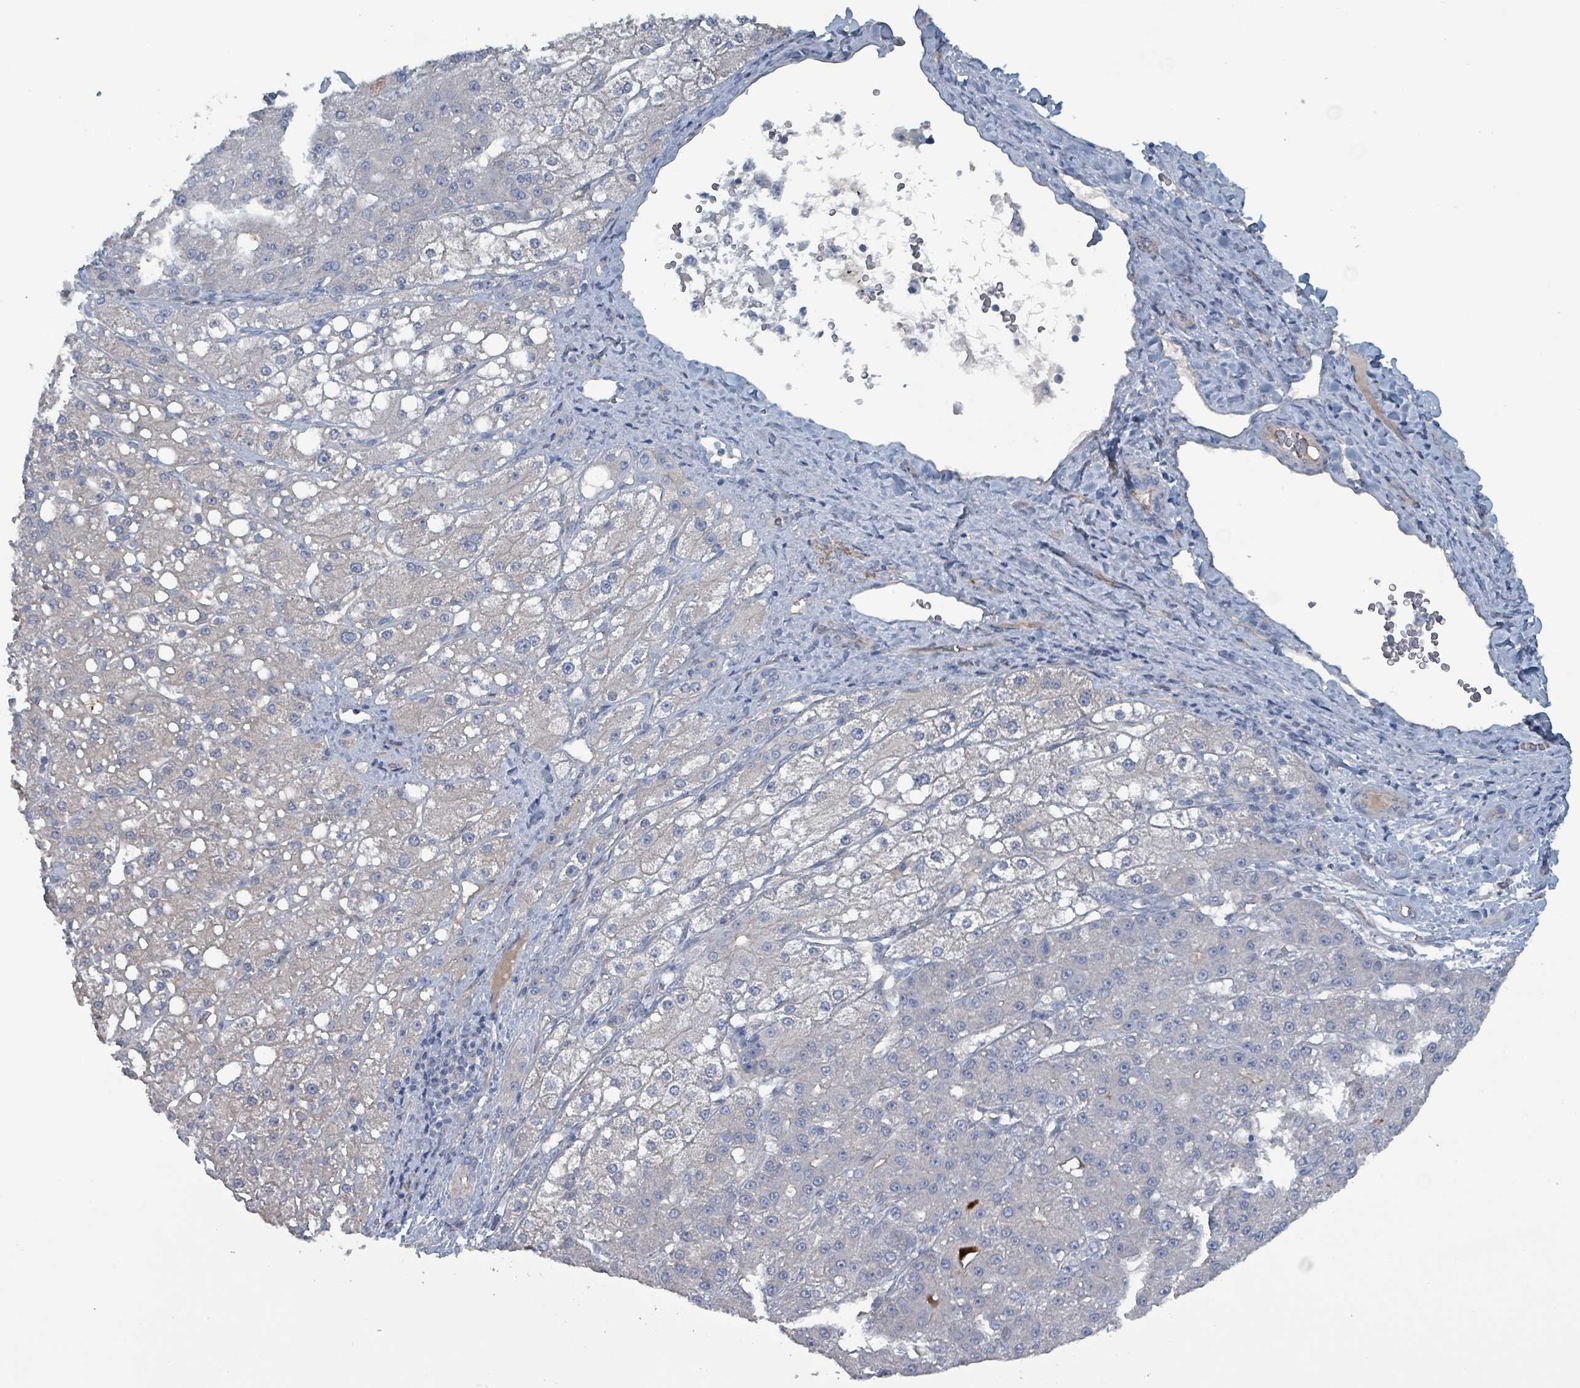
{"staining": {"intensity": "negative", "quantity": "none", "location": "none"}, "tissue": "liver cancer", "cell_type": "Tumor cells", "image_type": "cancer", "snomed": [{"axis": "morphology", "description": "Carcinoma, Hepatocellular, NOS"}, {"axis": "topography", "description": "Liver"}], "caption": "A photomicrograph of human liver cancer (hepatocellular carcinoma) is negative for staining in tumor cells.", "gene": "TAAR5", "patient": {"sex": "male", "age": 67}}